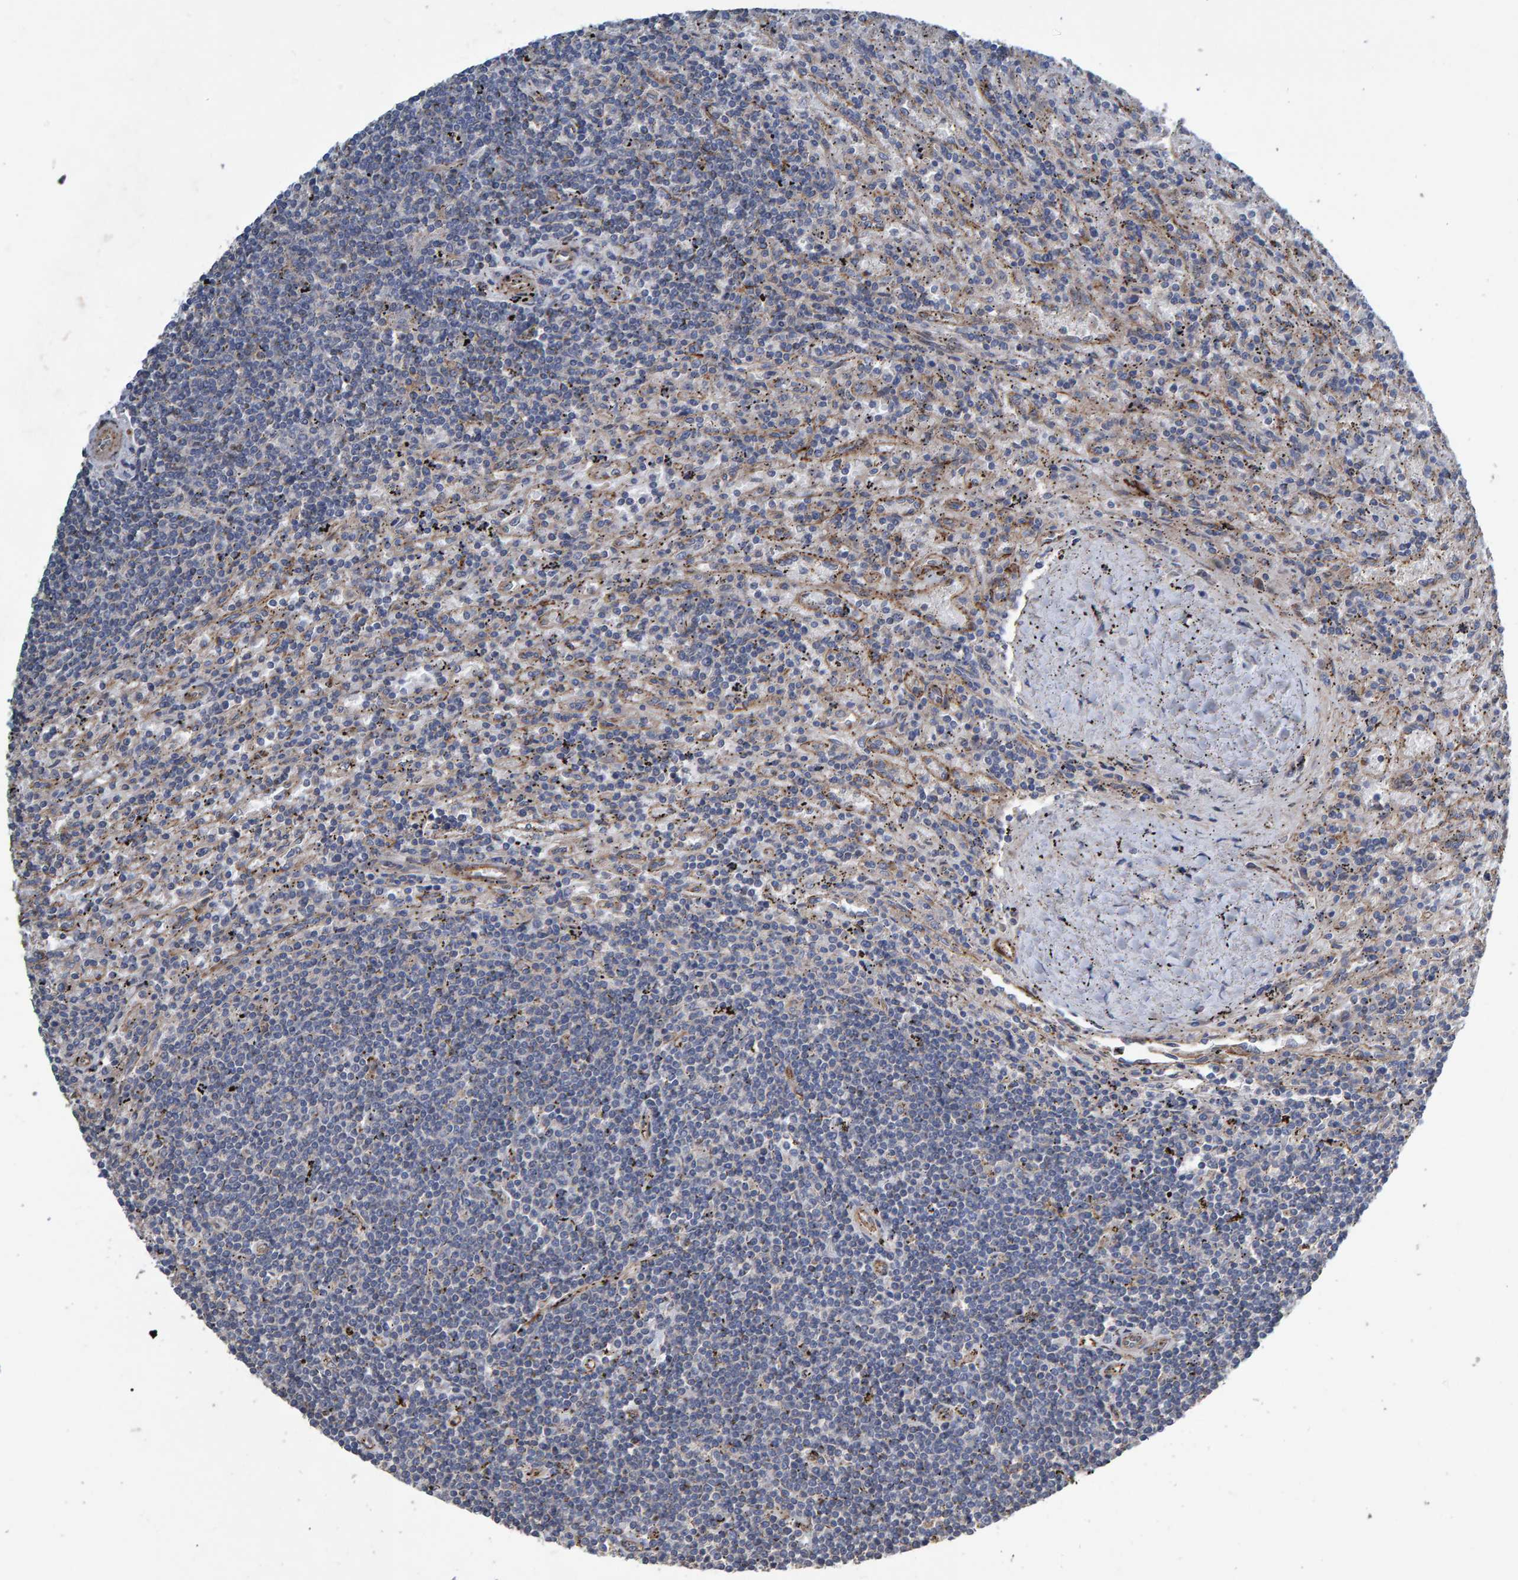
{"staining": {"intensity": "negative", "quantity": "none", "location": "none"}, "tissue": "lymphoma", "cell_type": "Tumor cells", "image_type": "cancer", "snomed": [{"axis": "morphology", "description": "Malignant lymphoma, non-Hodgkin's type, Low grade"}, {"axis": "topography", "description": "Spleen"}], "caption": "Immunohistochemical staining of lymphoma reveals no significant staining in tumor cells.", "gene": "SLIT2", "patient": {"sex": "male", "age": 76}}